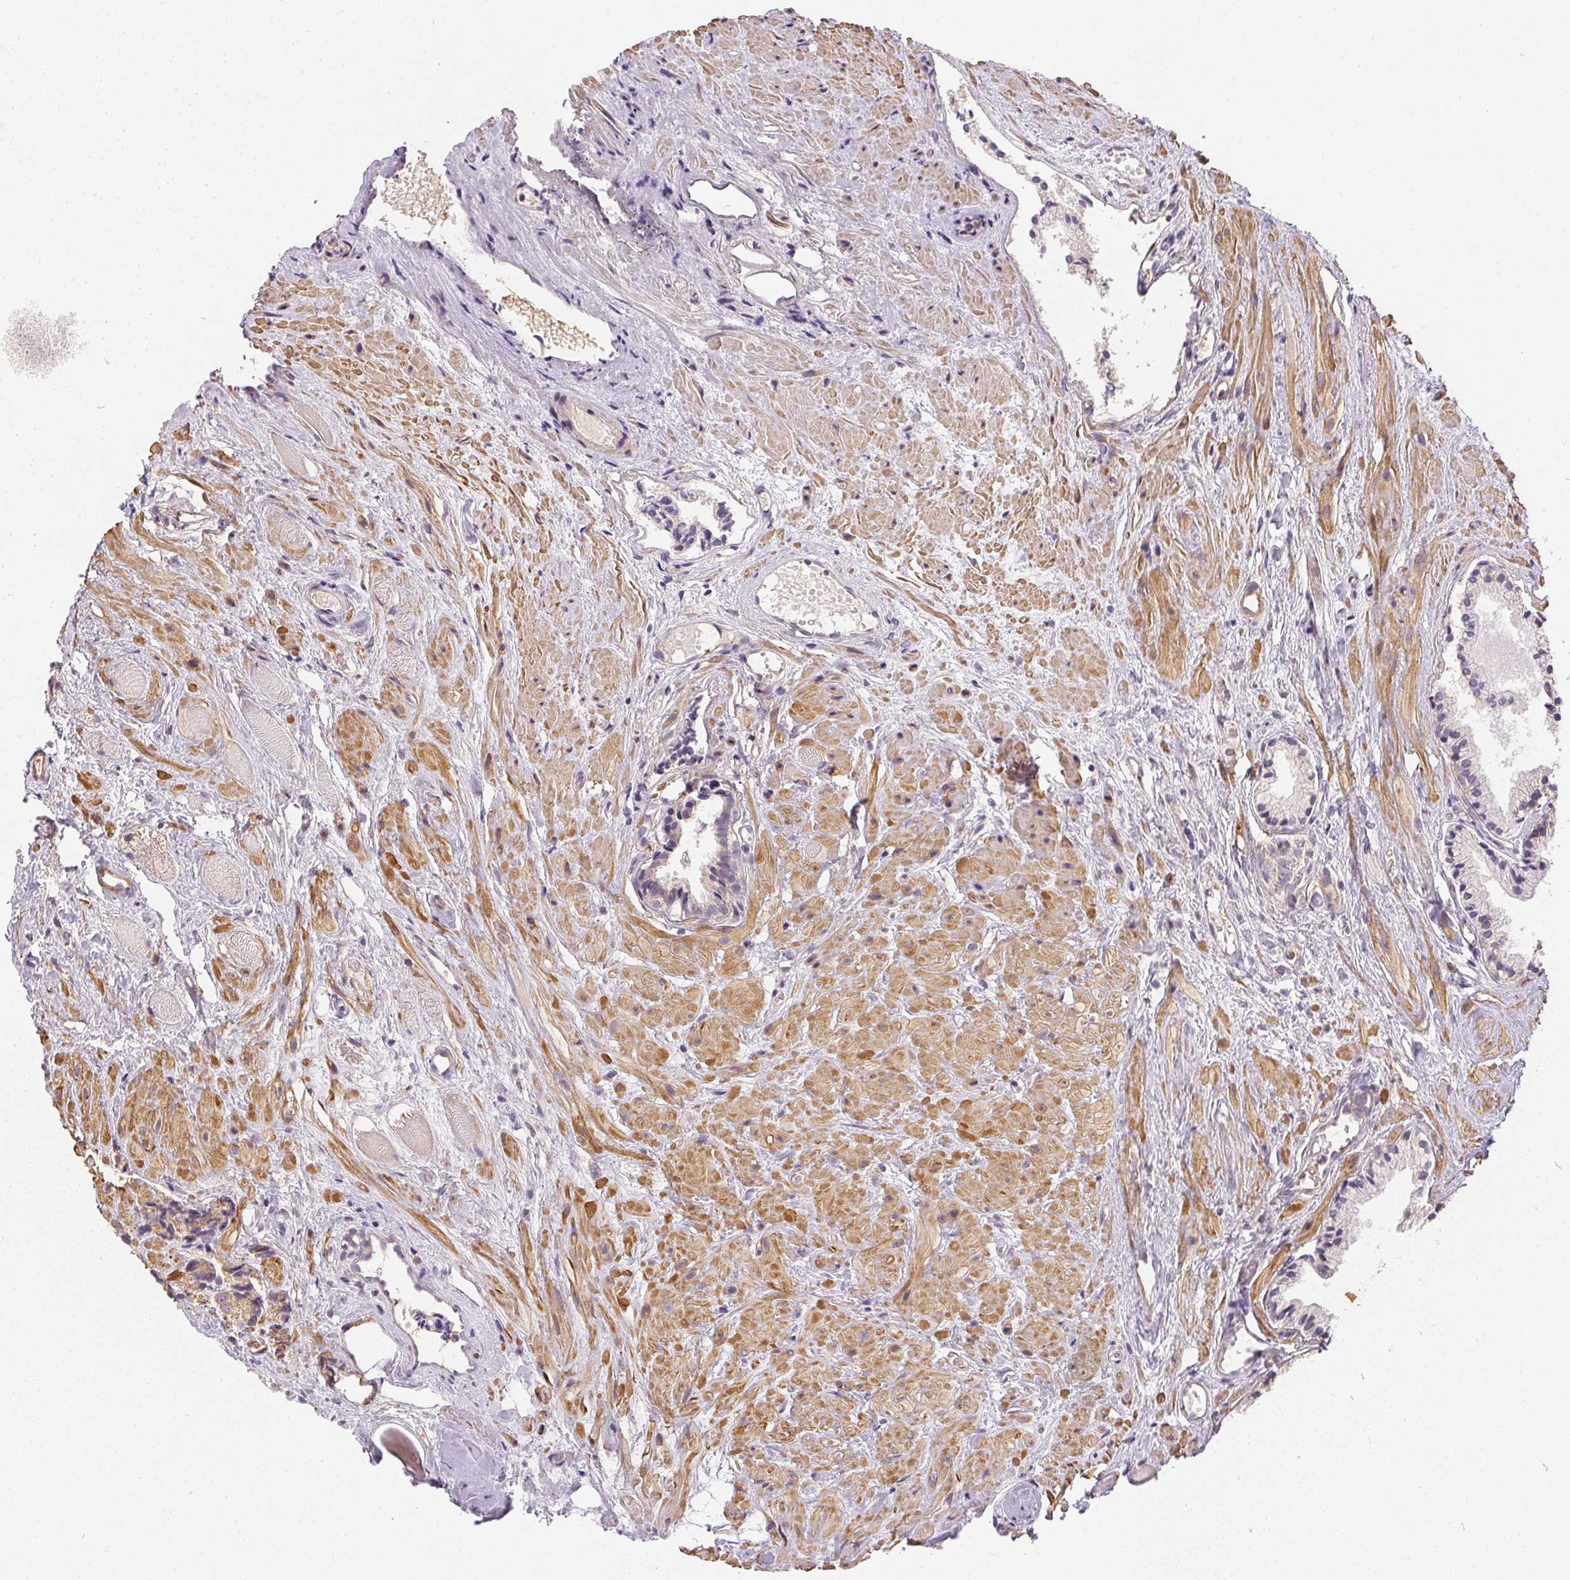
{"staining": {"intensity": "negative", "quantity": "none", "location": "none"}, "tissue": "prostate cancer", "cell_type": "Tumor cells", "image_type": "cancer", "snomed": [{"axis": "morphology", "description": "Adenocarcinoma, High grade"}, {"axis": "topography", "description": "Prostate"}], "caption": "Immunohistochemistry (IHC) of human prostate cancer exhibits no staining in tumor cells. Brightfield microscopy of IHC stained with DAB (3,3'-diaminobenzidine) (brown) and hematoxylin (blue), captured at high magnification.", "gene": "REV3L", "patient": {"sex": "male", "age": 81}}